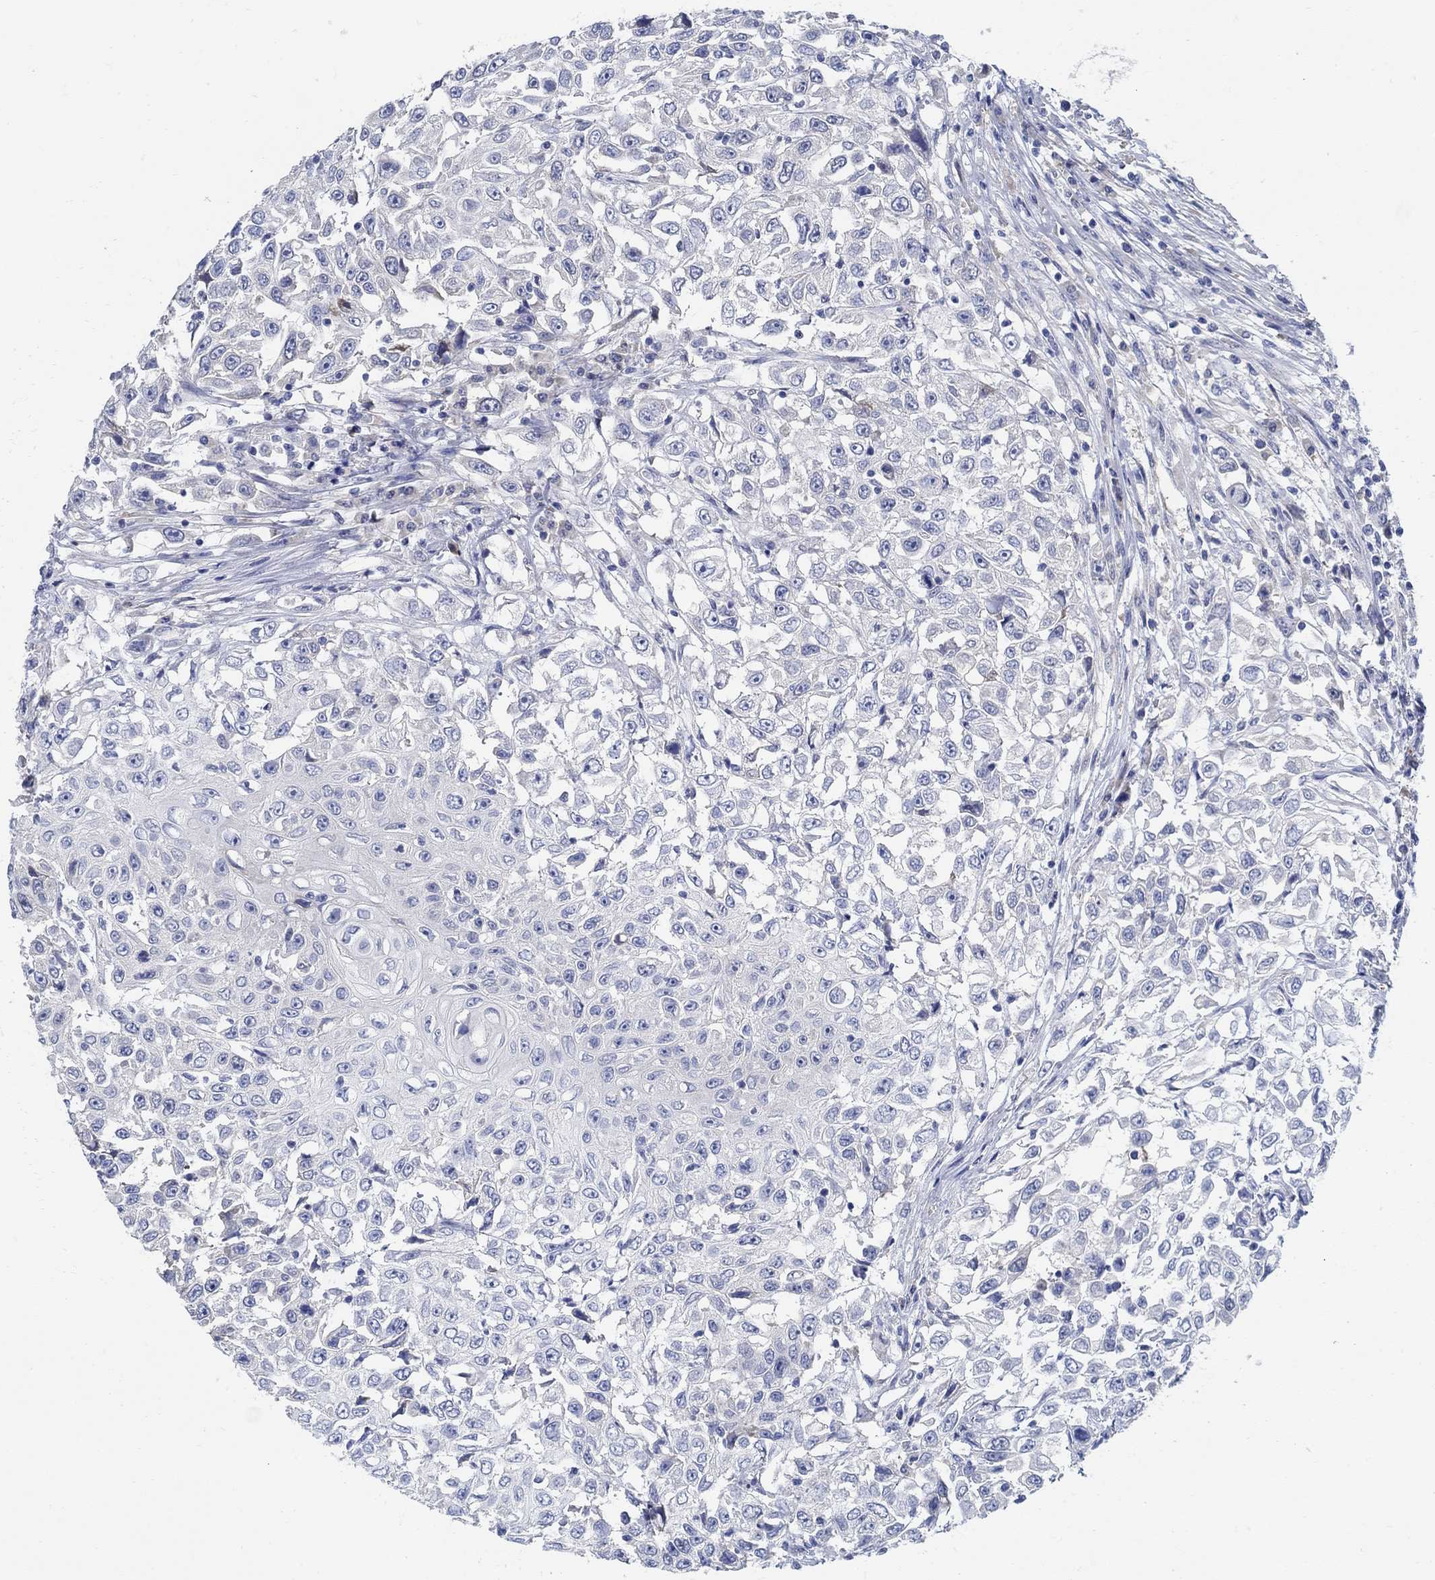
{"staining": {"intensity": "negative", "quantity": "none", "location": "none"}, "tissue": "urothelial cancer", "cell_type": "Tumor cells", "image_type": "cancer", "snomed": [{"axis": "morphology", "description": "Urothelial carcinoma, High grade"}, {"axis": "topography", "description": "Urinary bladder"}], "caption": "Urothelial carcinoma (high-grade) was stained to show a protein in brown. There is no significant positivity in tumor cells. (IHC, brightfield microscopy, high magnification).", "gene": "C15orf39", "patient": {"sex": "female", "age": 56}}